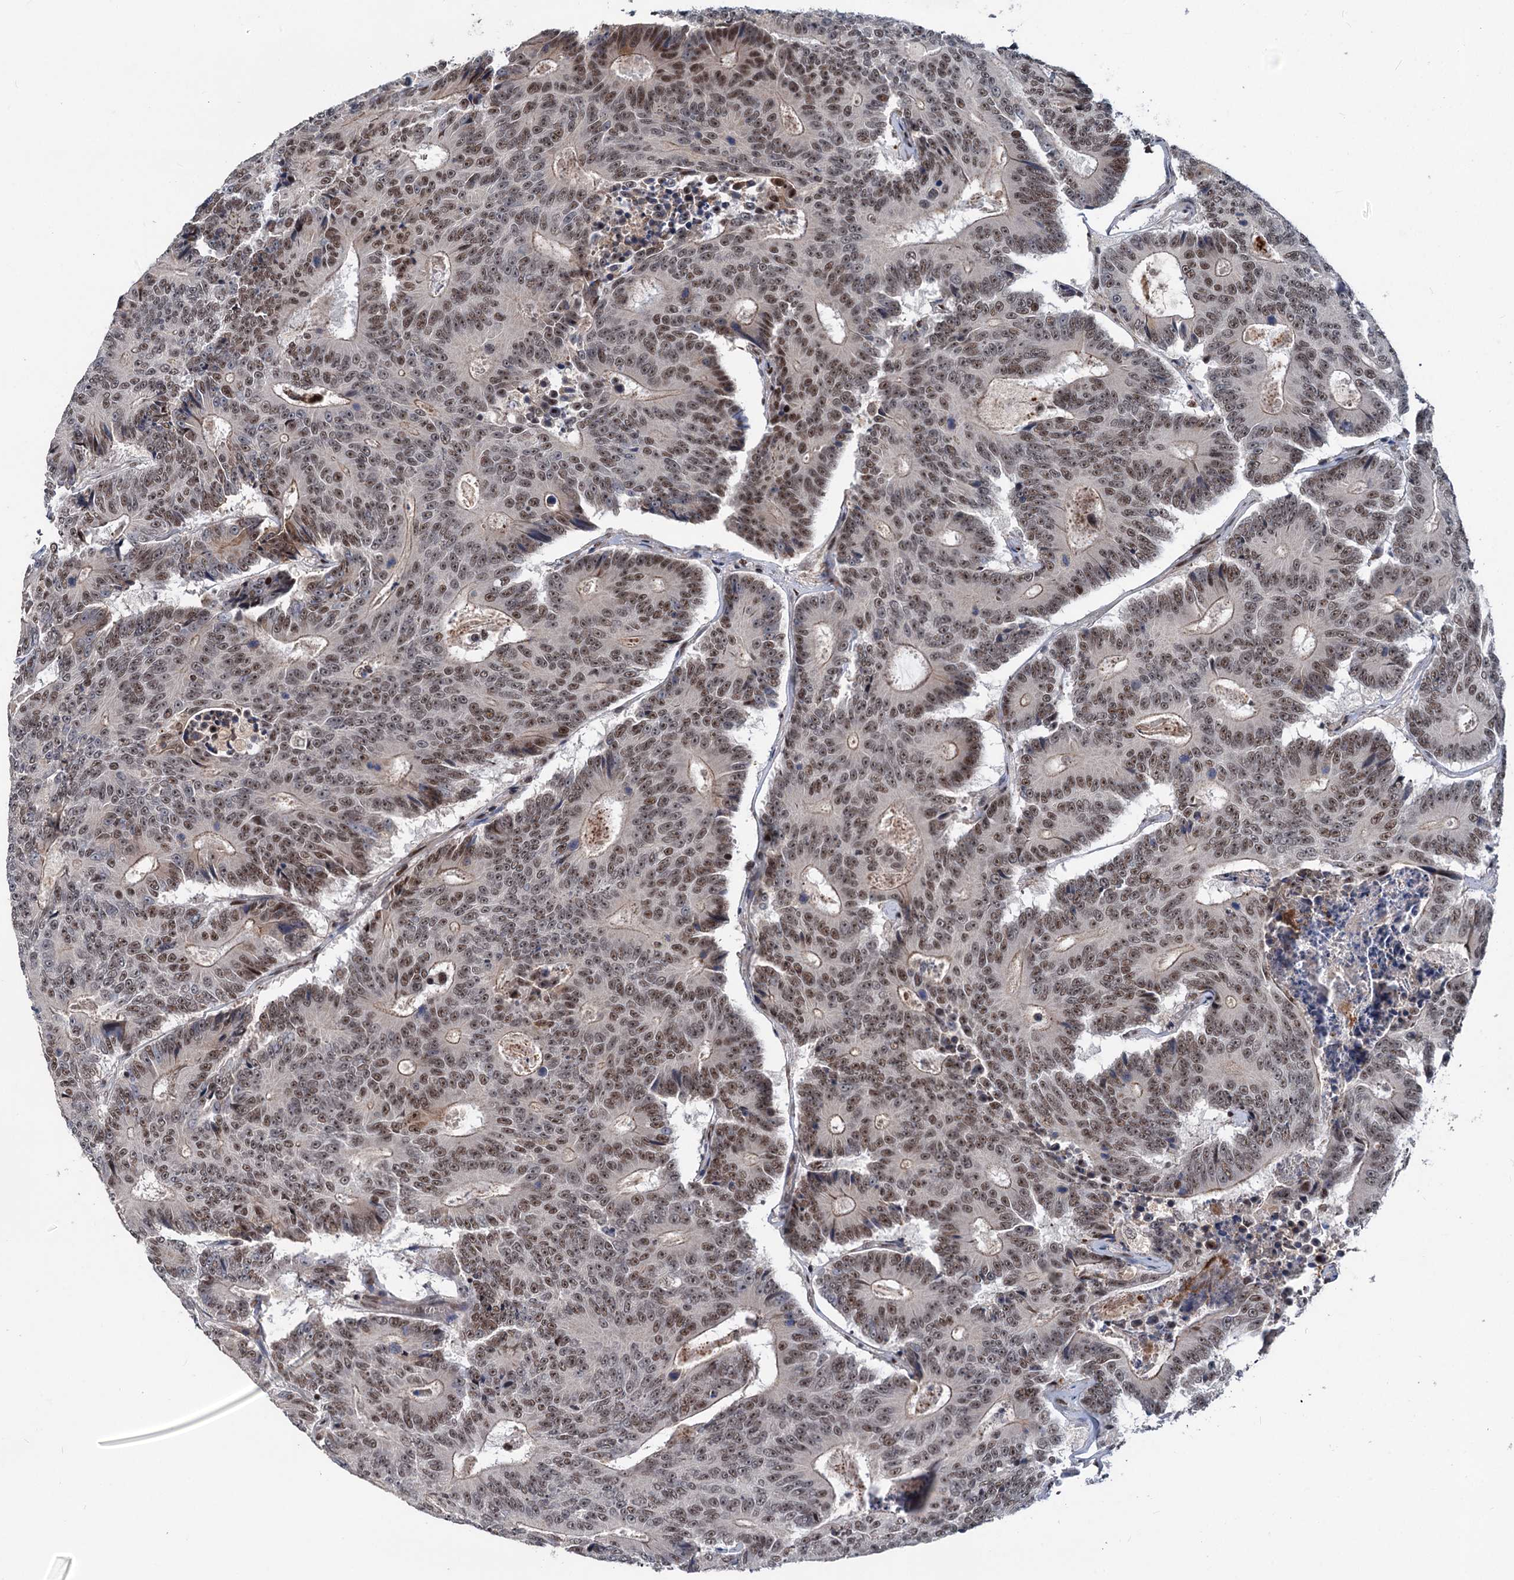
{"staining": {"intensity": "moderate", "quantity": ">75%", "location": "nuclear"}, "tissue": "colorectal cancer", "cell_type": "Tumor cells", "image_type": "cancer", "snomed": [{"axis": "morphology", "description": "Adenocarcinoma, NOS"}, {"axis": "topography", "description": "Colon"}], "caption": "Tumor cells show moderate nuclear positivity in approximately >75% of cells in colorectal adenocarcinoma. Using DAB (3,3'-diaminobenzidine) (brown) and hematoxylin (blue) stains, captured at high magnification using brightfield microscopy.", "gene": "PHF8", "patient": {"sex": "male", "age": 83}}